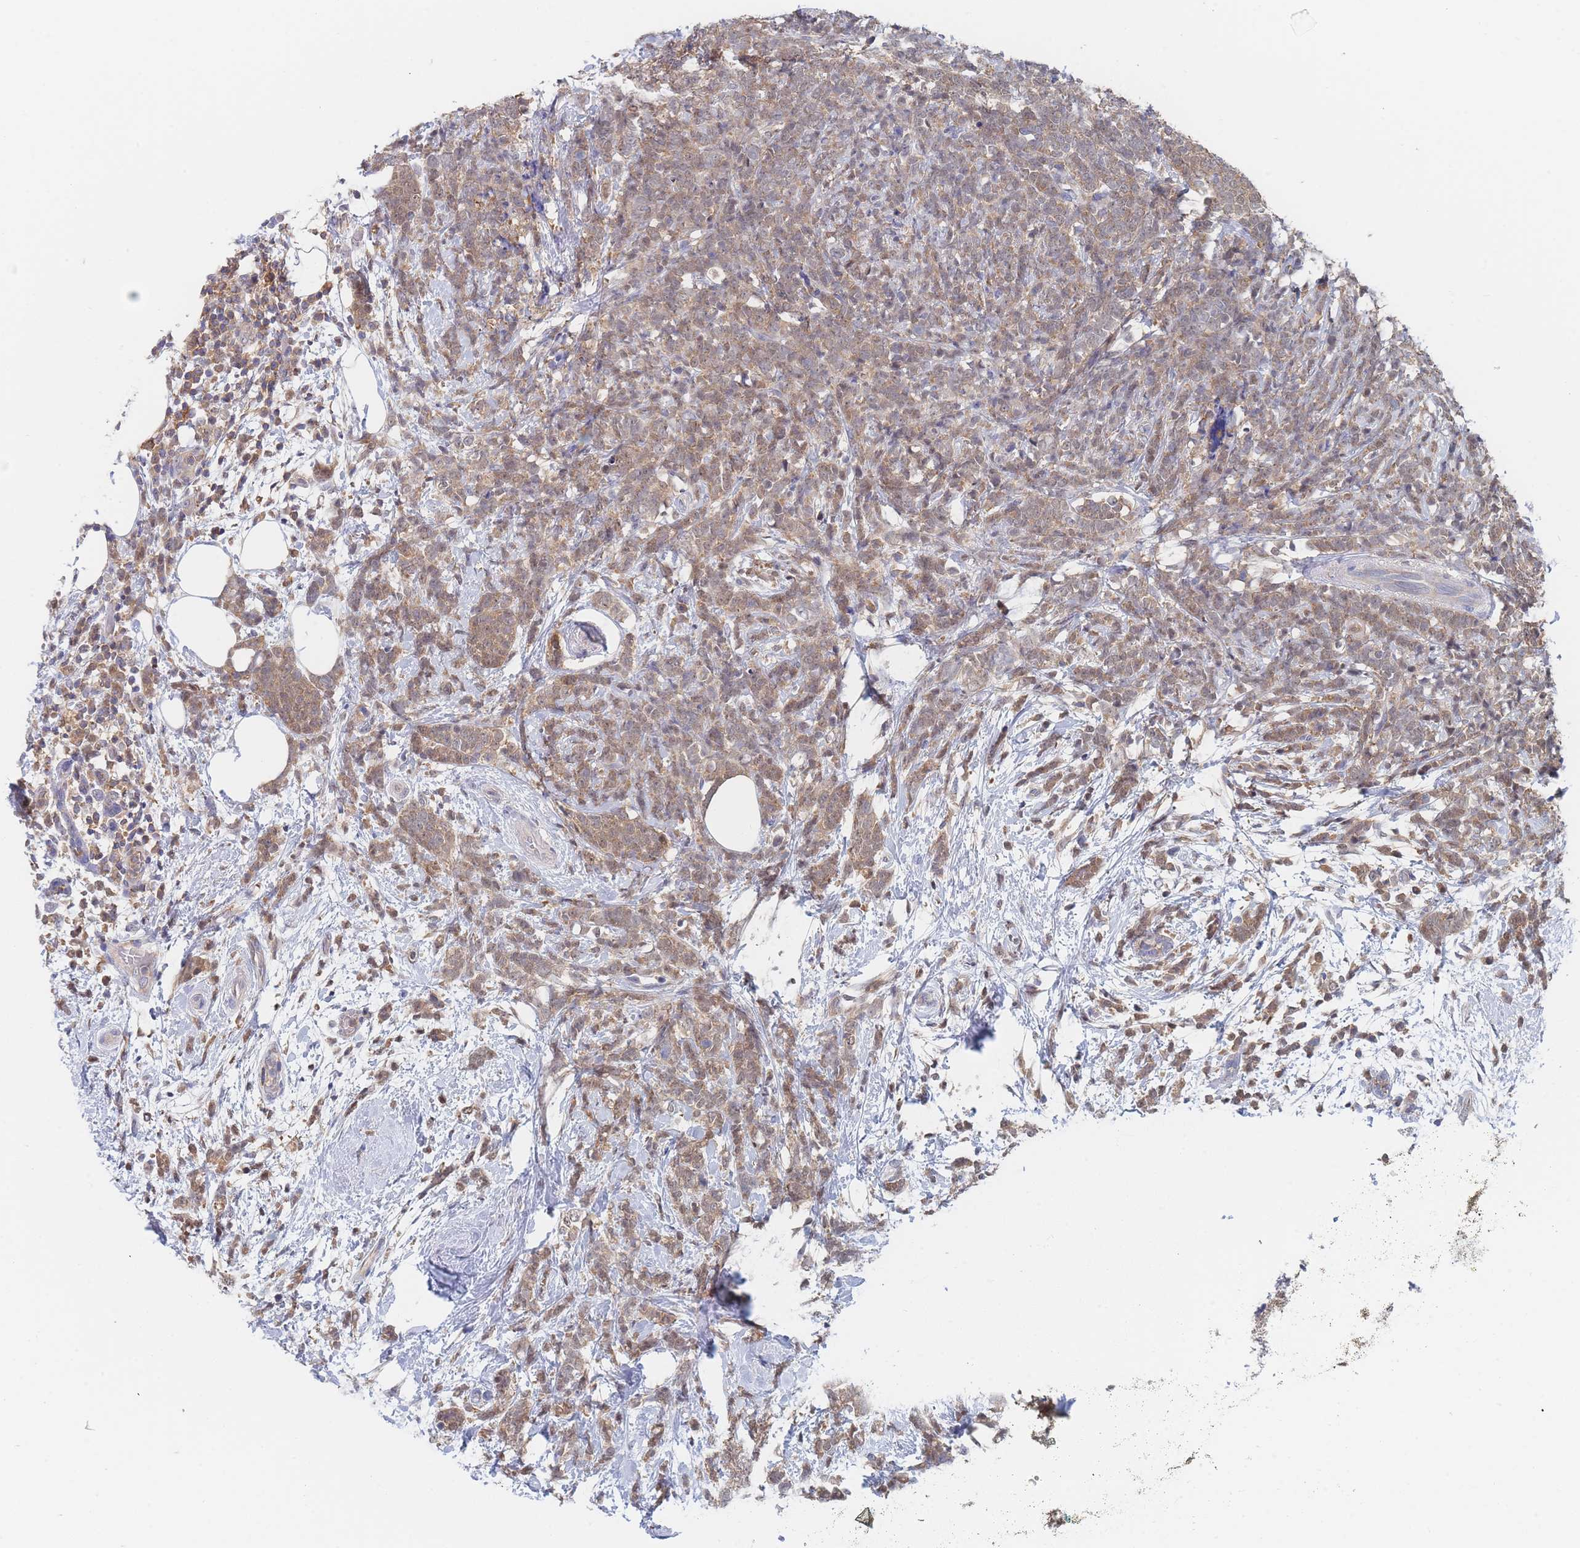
{"staining": {"intensity": "moderate", "quantity": ">75%", "location": "cytoplasmic/membranous"}, "tissue": "breast cancer", "cell_type": "Tumor cells", "image_type": "cancer", "snomed": [{"axis": "morphology", "description": "Lobular carcinoma"}, {"axis": "topography", "description": "Breast"}], "caption": "Breast cancer (lobular carcinoma) stained with a protein marker shows moderate staining in tumor cells.", "gene": "PPP6C", "patient": {"sex": "female", "age": 58}}